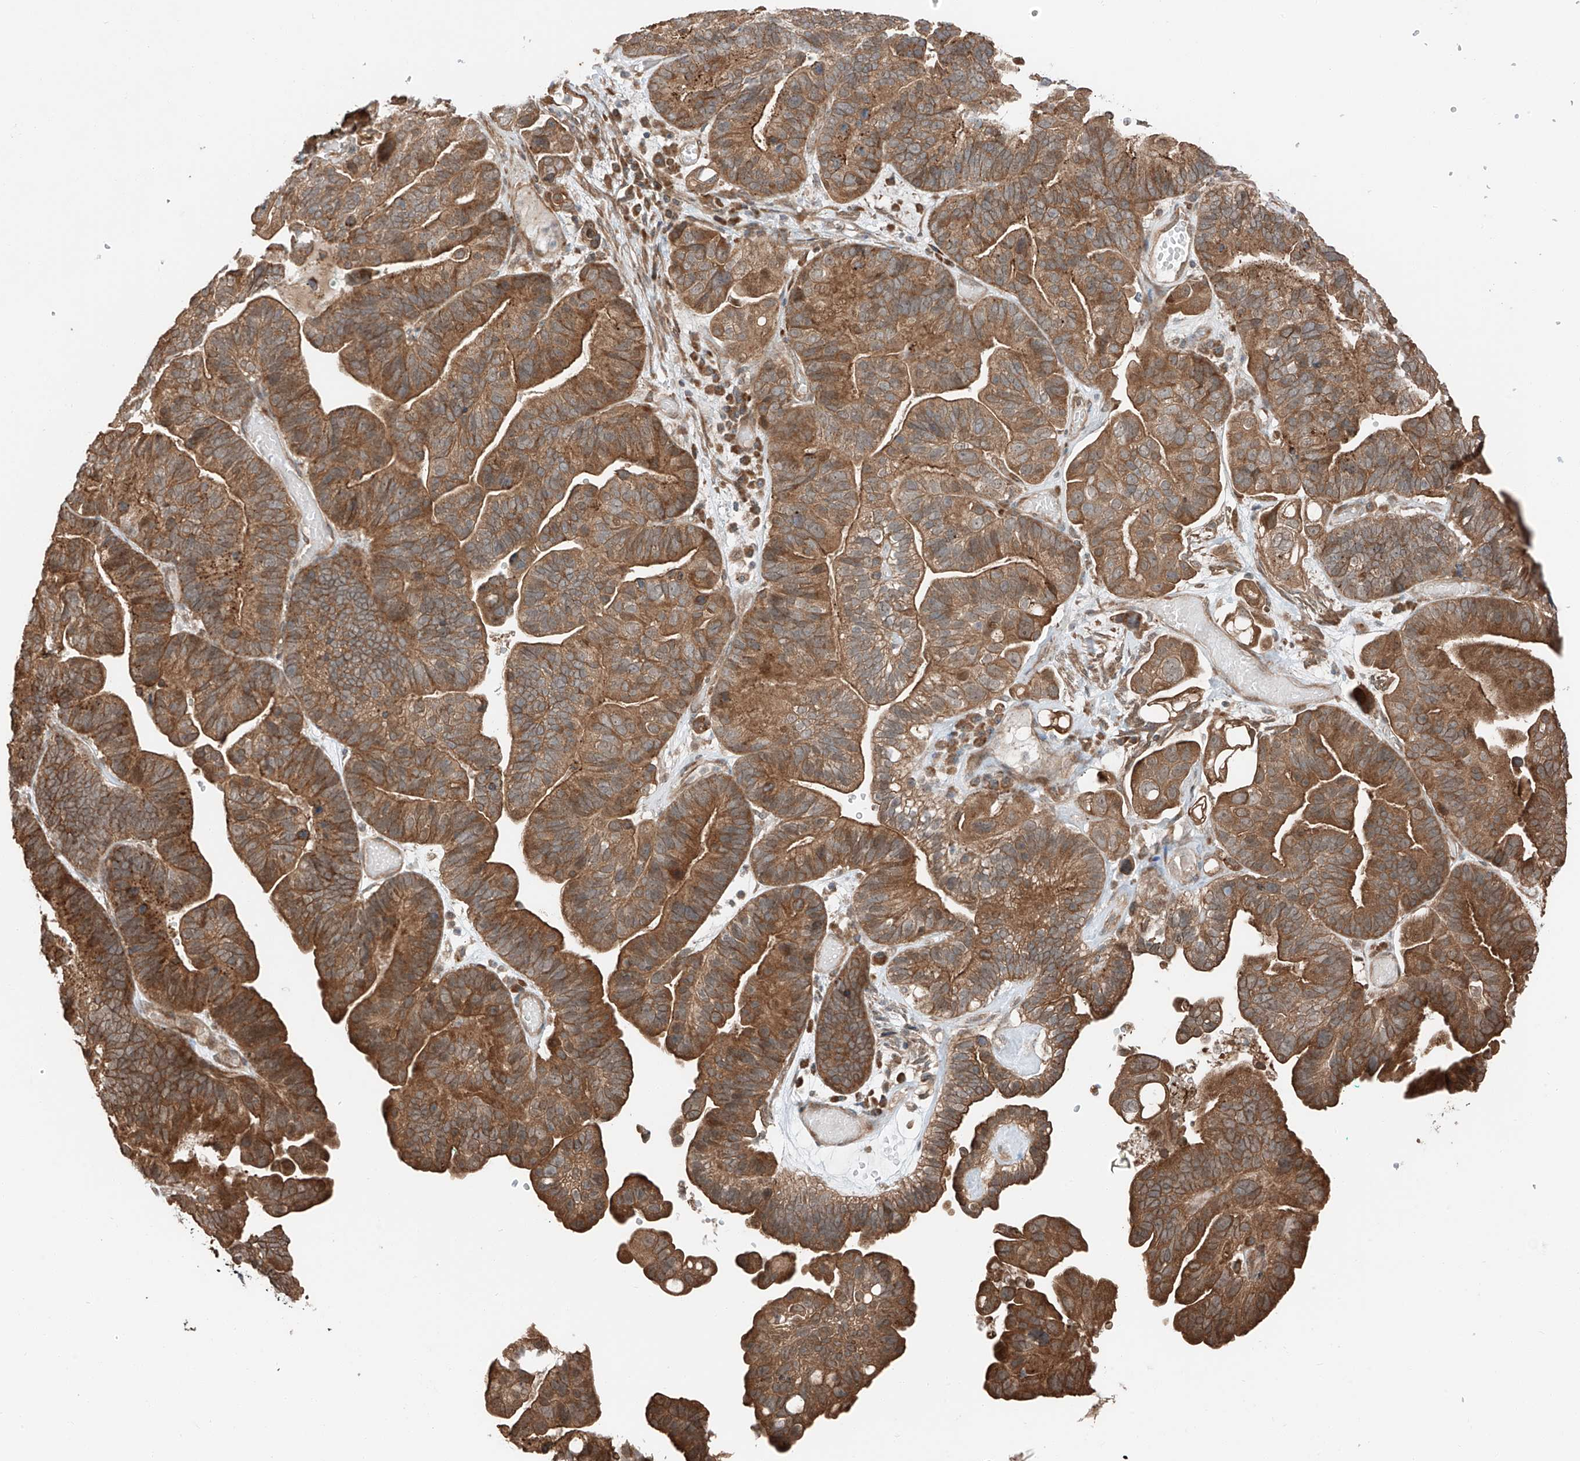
{"staining": {"intensity": "strong", "quantity": ">75%", "location": "cytoplasmic/membranous"}, "tissue": "ovarian cancer", "cell_type": "Tumor cells", "image_type": "cancer", "snomed": [{"axis": "morphology", "description": "Cystadenocarcinoma, serous, NOS"}, {"axis": "topography", "description": "Ovary"}], "caption": "Strong cytoplasmic/membranous positivity is identified in about >75% of tumor cells in serous cystadenocarcinoma (ovarian). The staining was performed using DAB (3,3'-diaminobenzidine), with brown indicating positive protein expression. Nuclei are stained blue with hematoxylin.", "gene": "CEP162", "patient": {"sex": "female", "age": 56}}